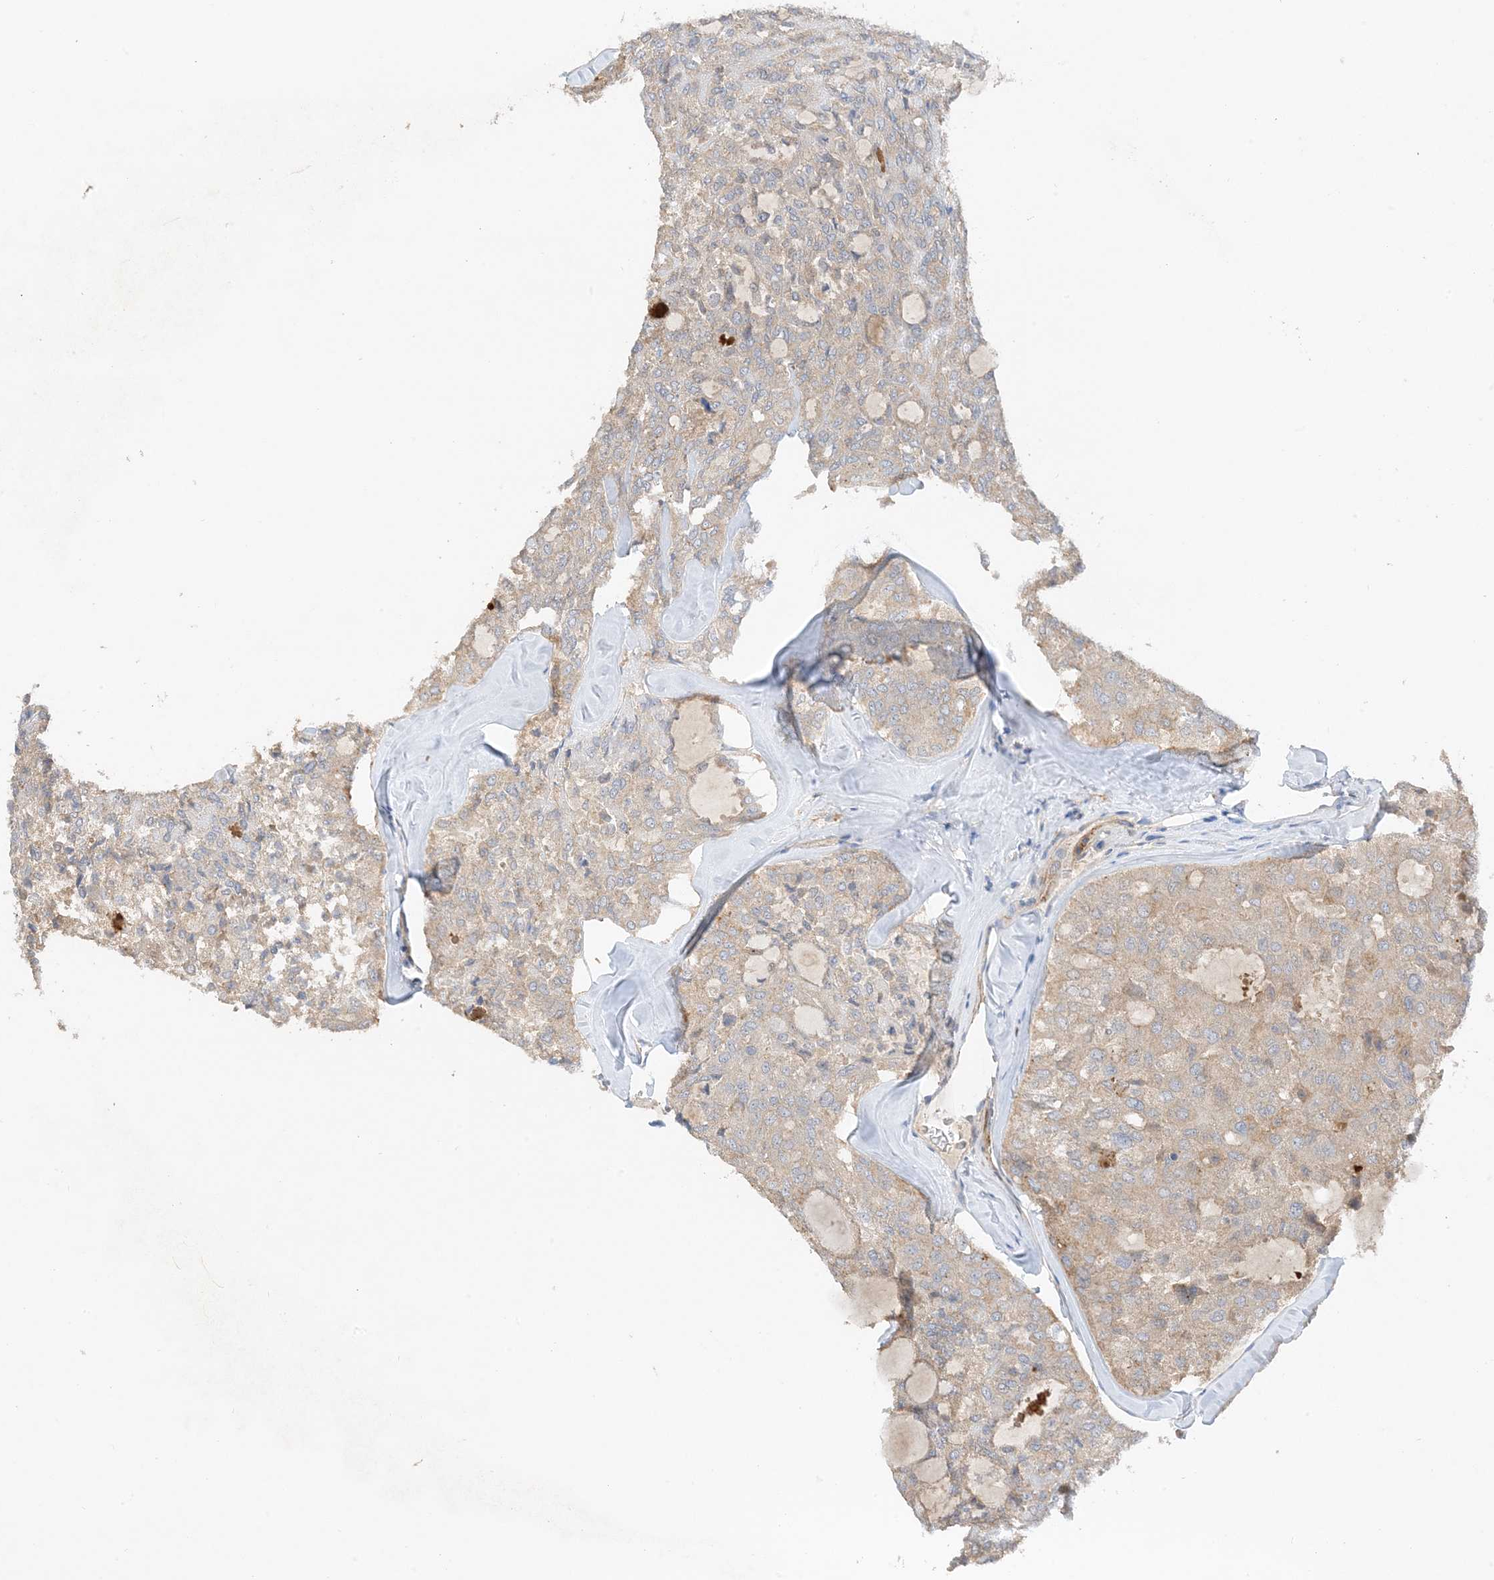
{"staining": {"intensity": "weak", "quantity": "25%-75%", "location": "cytoplasmic/membranous"}, "tissue": "thyroid cancer", "cell_type": "Tumor cells", "image_type": "cancer", "snomed": [{"axis": "morphology", "description": "Follicular adenoma carcinoma, NOS"}, {"axis": "topography", "description": "Thyroid gland"}], "caption": "Thyroid follicular adenoma carcinoma stained with a protein marker exhibits weak staining in tumor cells.", "gene": "KIFBP", "patient": {"sex": "male", "age": 75}}